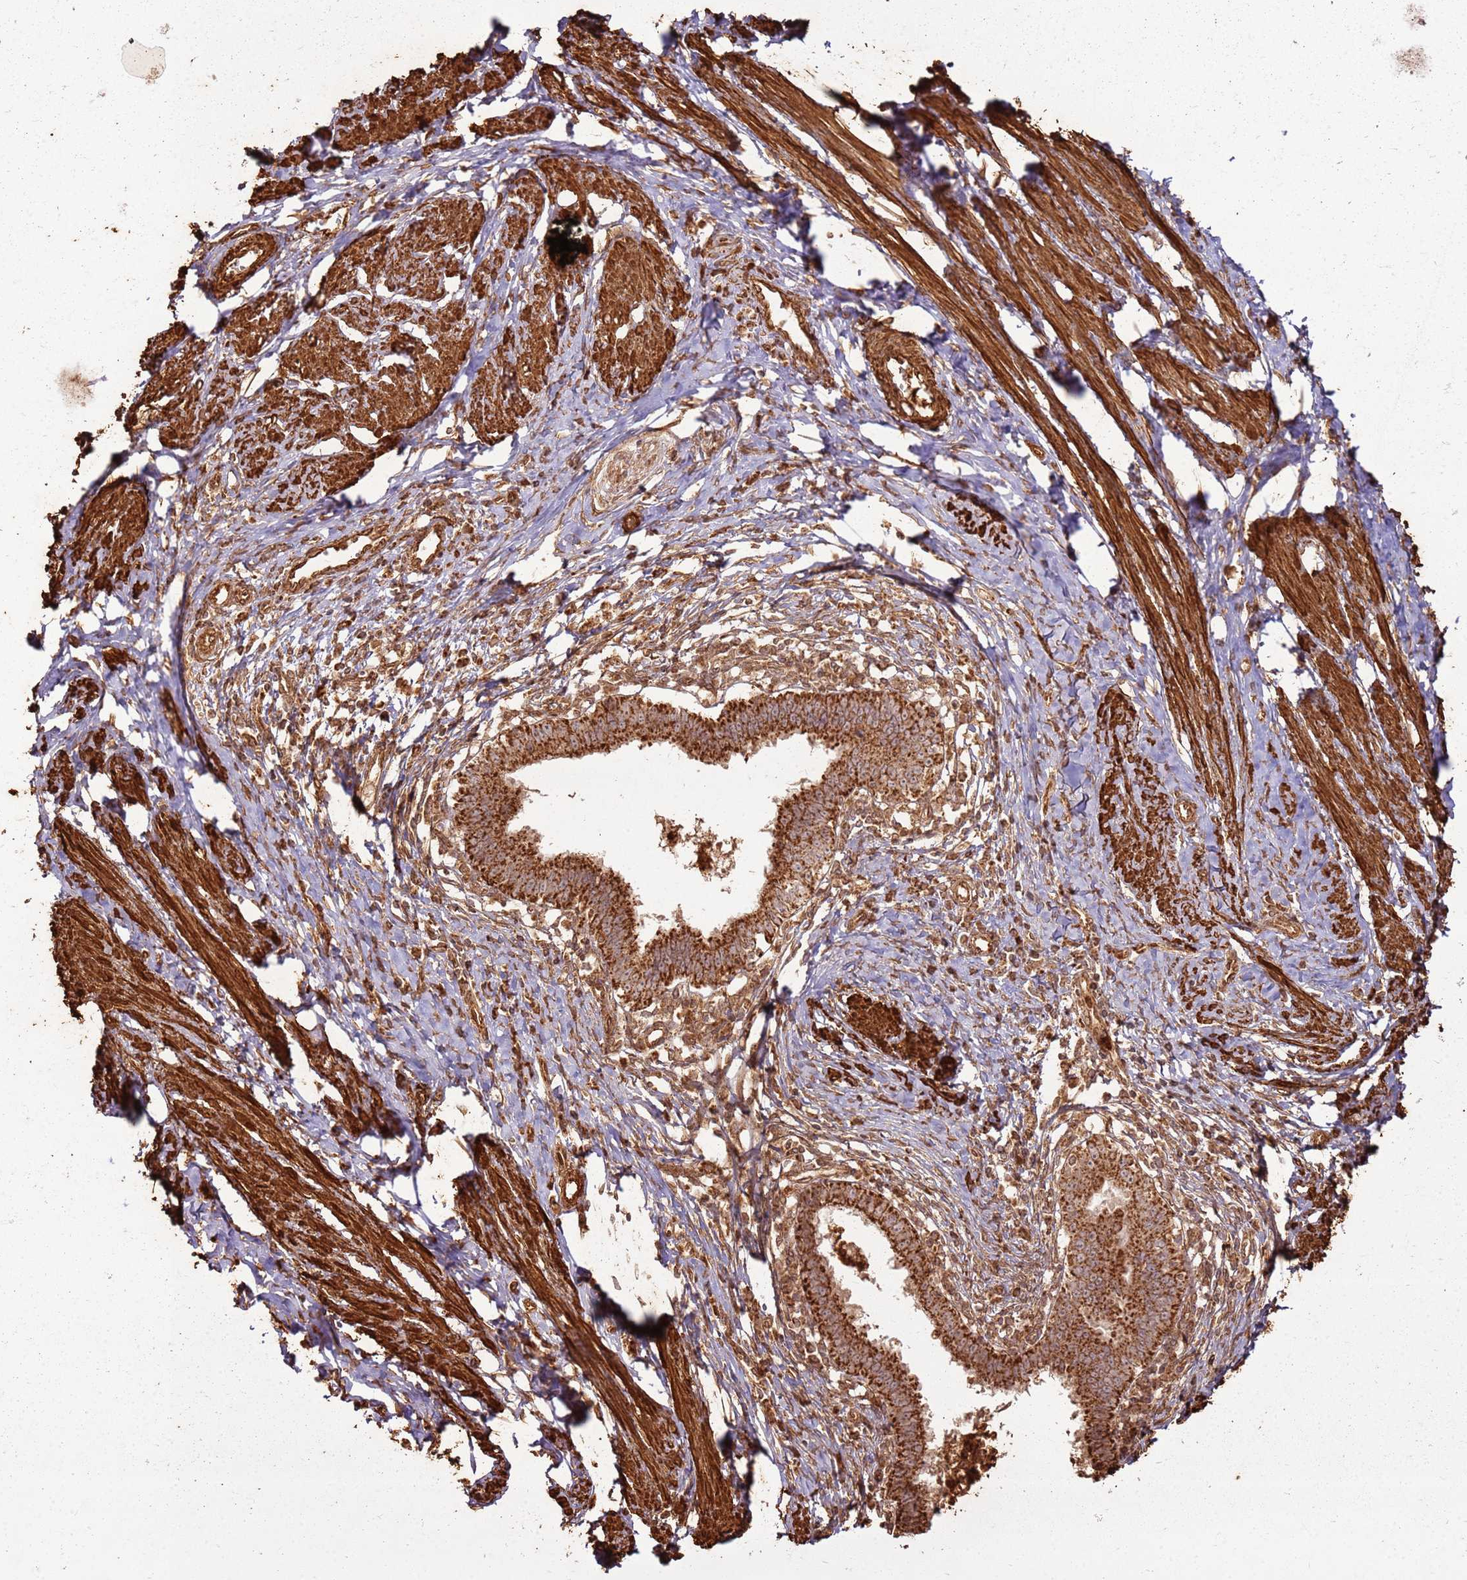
{"staining": {"intensity": "strong", "quantity": ">75%", "location": "cytoplasmic/membranous"}, "tissue": "cervical cancer", "cell_type": "Tumor cells", "image_type": "cancer", "snomed": [{"axis": "morphology", "description": "Adenocarcinoma, NOS"}, {"axis": "topography", "description": "Cervix"}], "caption": "Immunohistochemistry image of cervical adenocarcinoma stained for a protein (brown), which exhibits high levels of strong cytoplasmic/membranous positivity in approximately >75% of tumor cells.", "gene": "DDX59", "patient": {"sex": "female", "age": 36}}